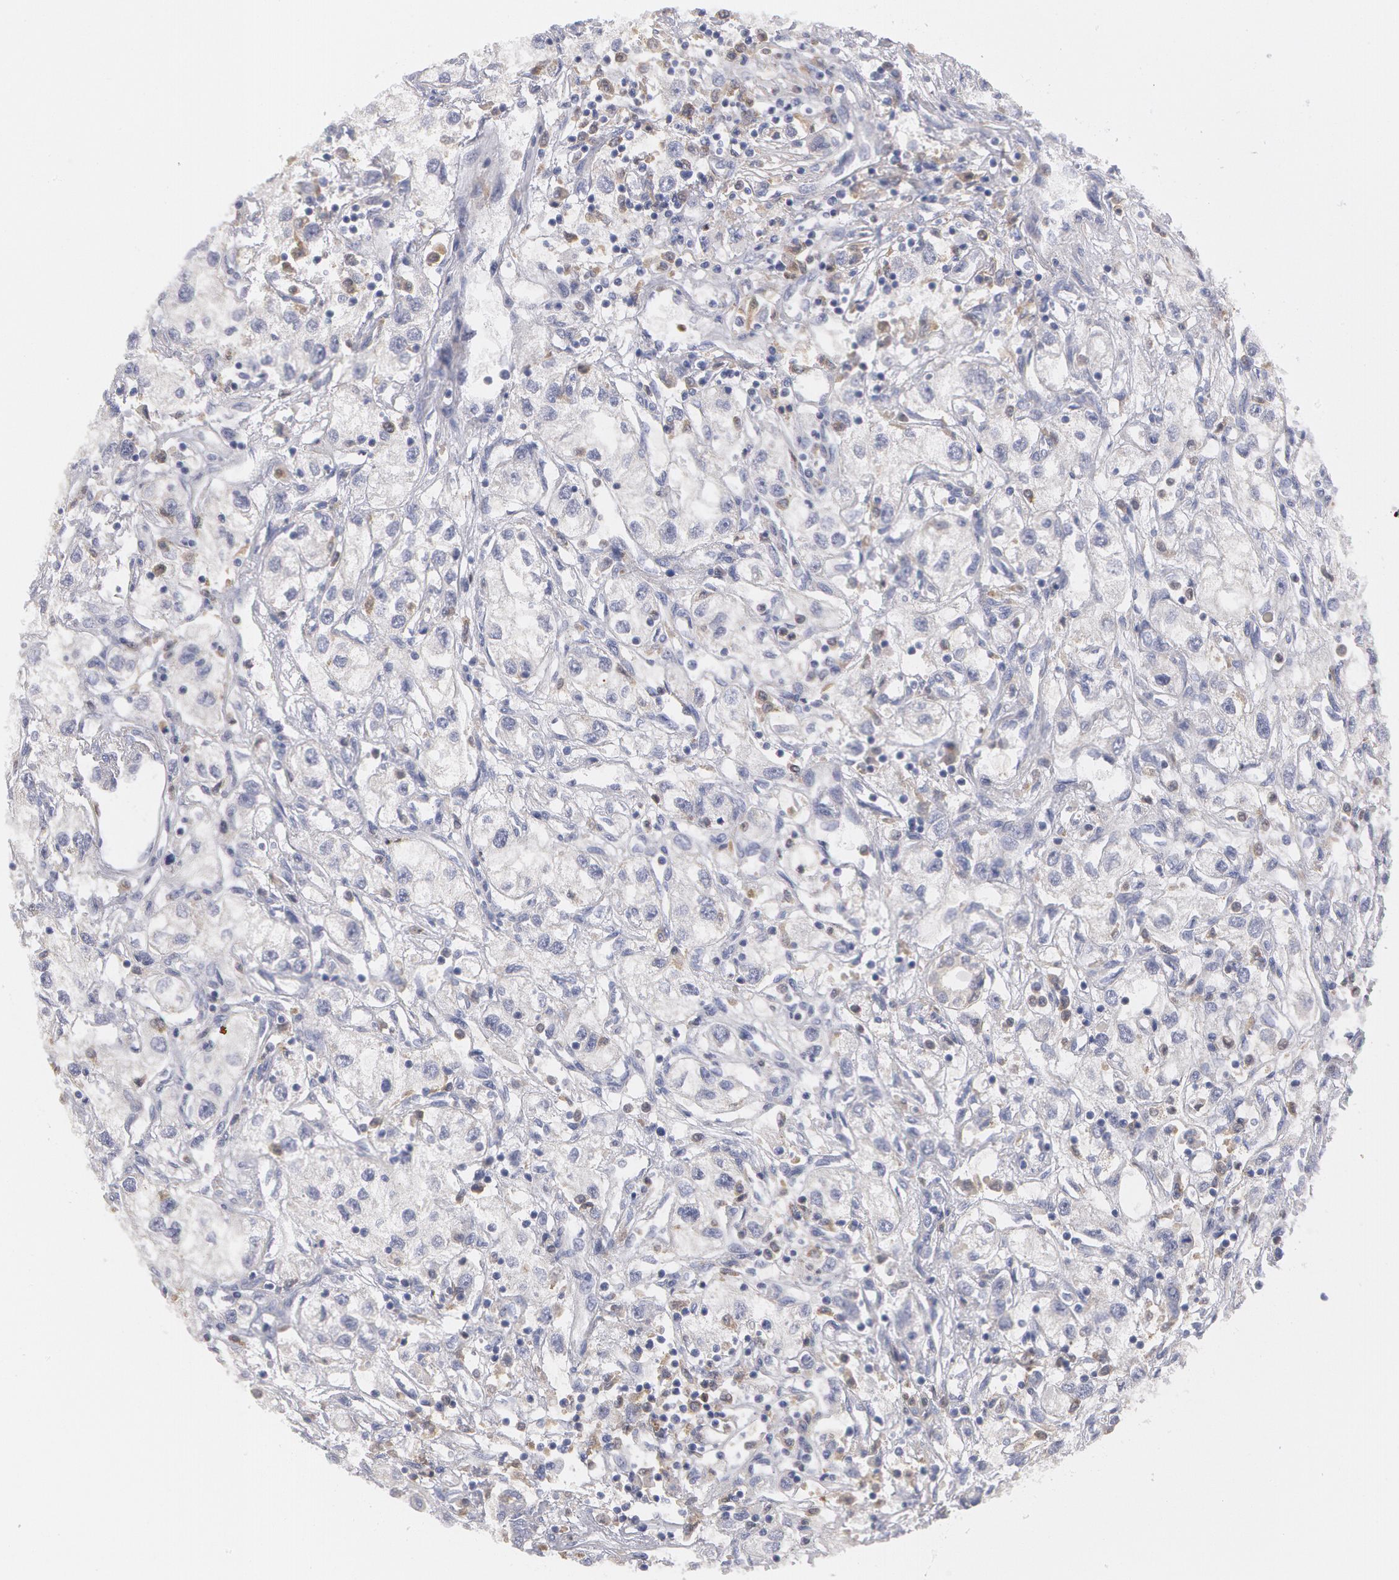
{"staining": {"intensity": "negative", "quantity": "none", "location": "none"}, "tissue": "renal cancer", "cell_type": "Tumor cells", "image_type": "cancer", "snomed": [{"axis": "morphology", "description": "Adenocarcinoma, NOS"}, {"axis": "topography", "description": "Kidney"}], "caption": "Protein analysis of adenocarcinoma (renal) exhibits no significant positivity in tumor cells.", "gene": "SYK", "patient": {"sex": "male", "age": 57}}